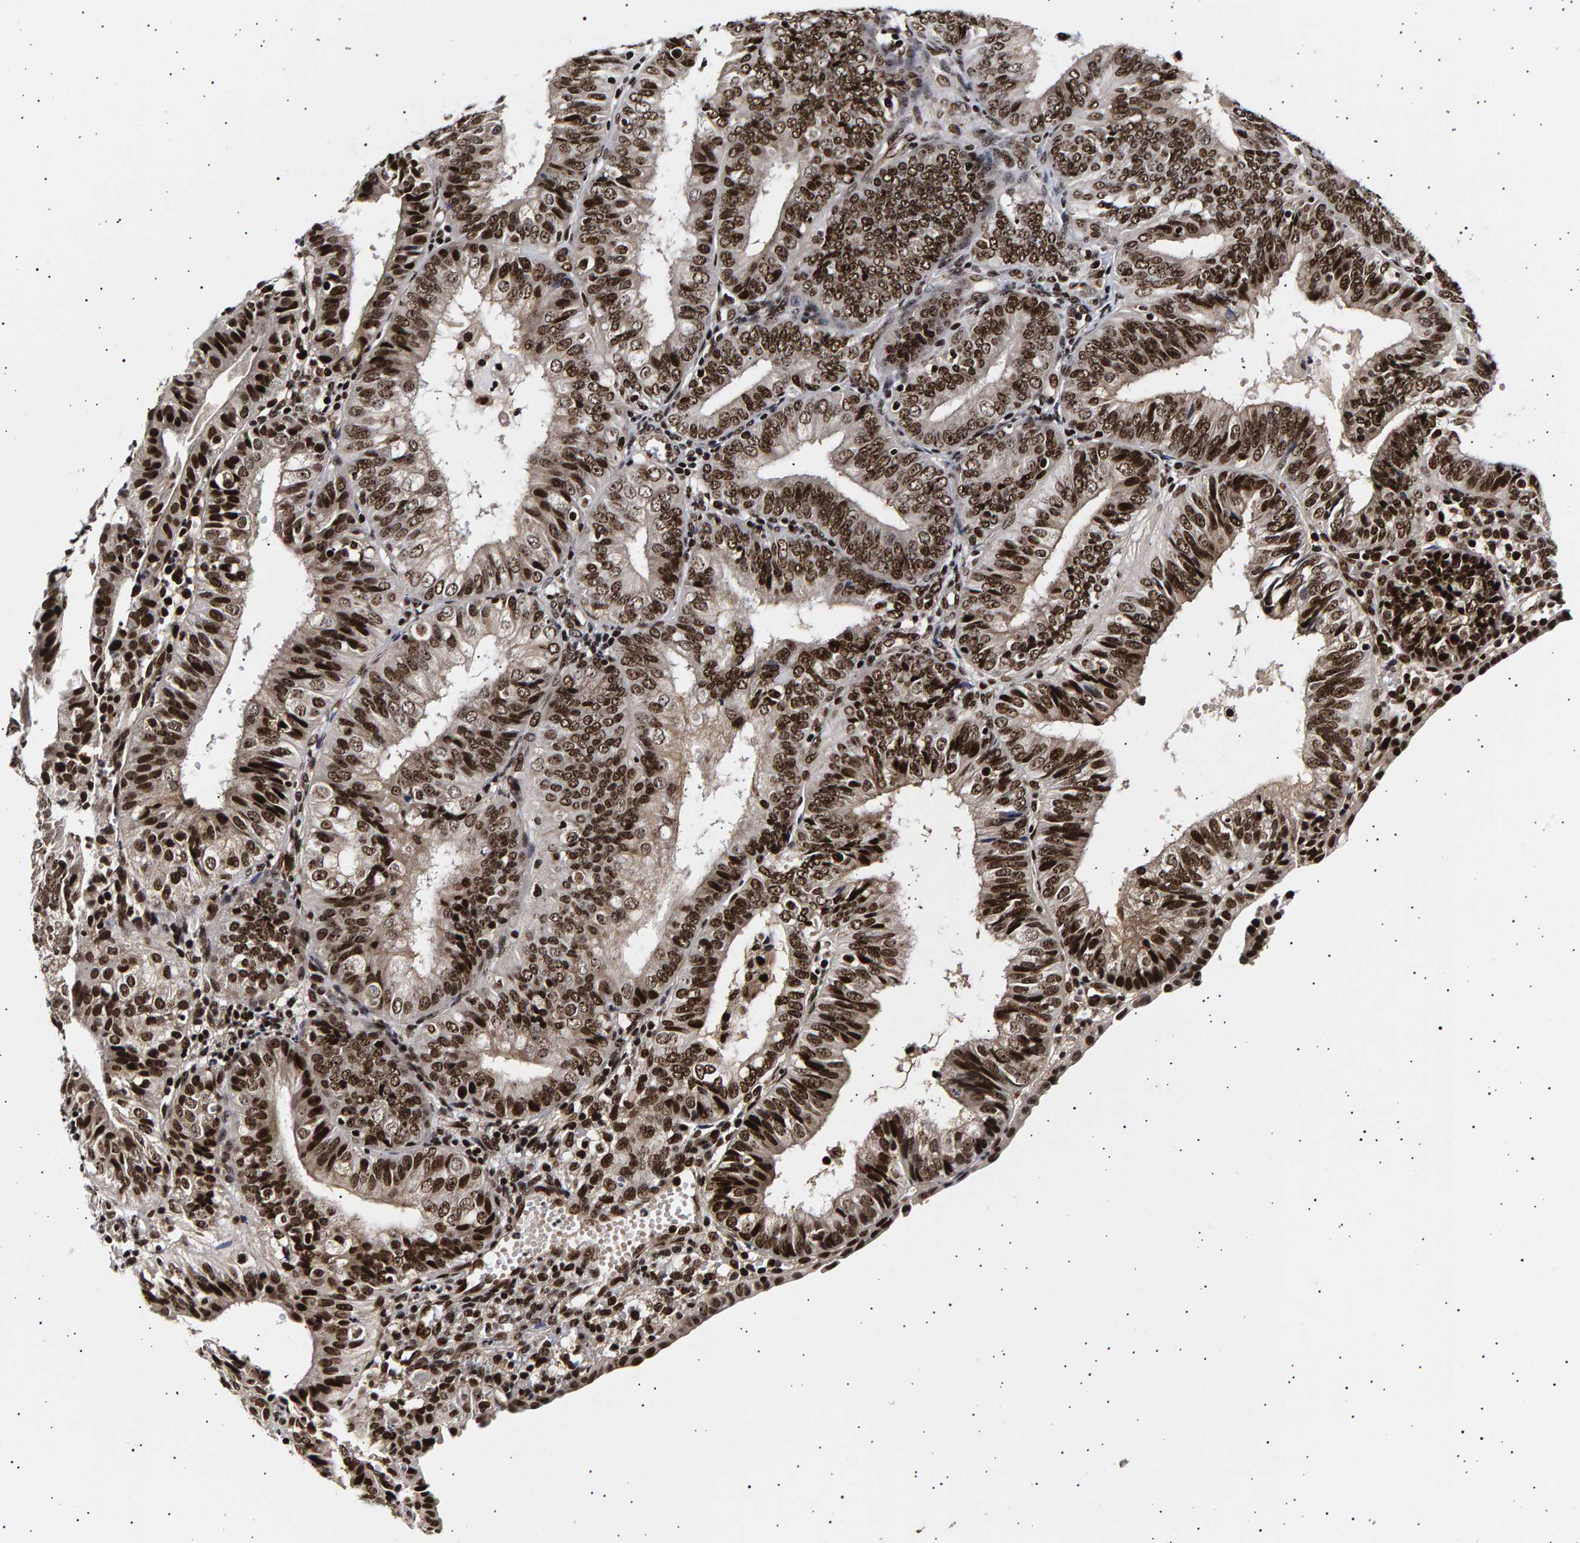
{"staining": {"intensity": "strong", "quantity": ">75%", "location": "nuclear"}, "tissue": "endometrial cancer", "cell_type": "Tumor cells", "image_type": "cancer", "snomed": [{"axis": "morphology", "description": "Adenocarcinoma, NOS"}, {"axis": "topography", "description": "Endometrium"}], "caption": "DAB (3,3'-diaminobenzidine) immunohistochemical staining of human endometrial adenocarcinoma reveals strong nuclear protein positivity in approximately >75% of tumor cells.", "gene": "ANKRD40", "patient": {"sex": "female", "age": 58}}